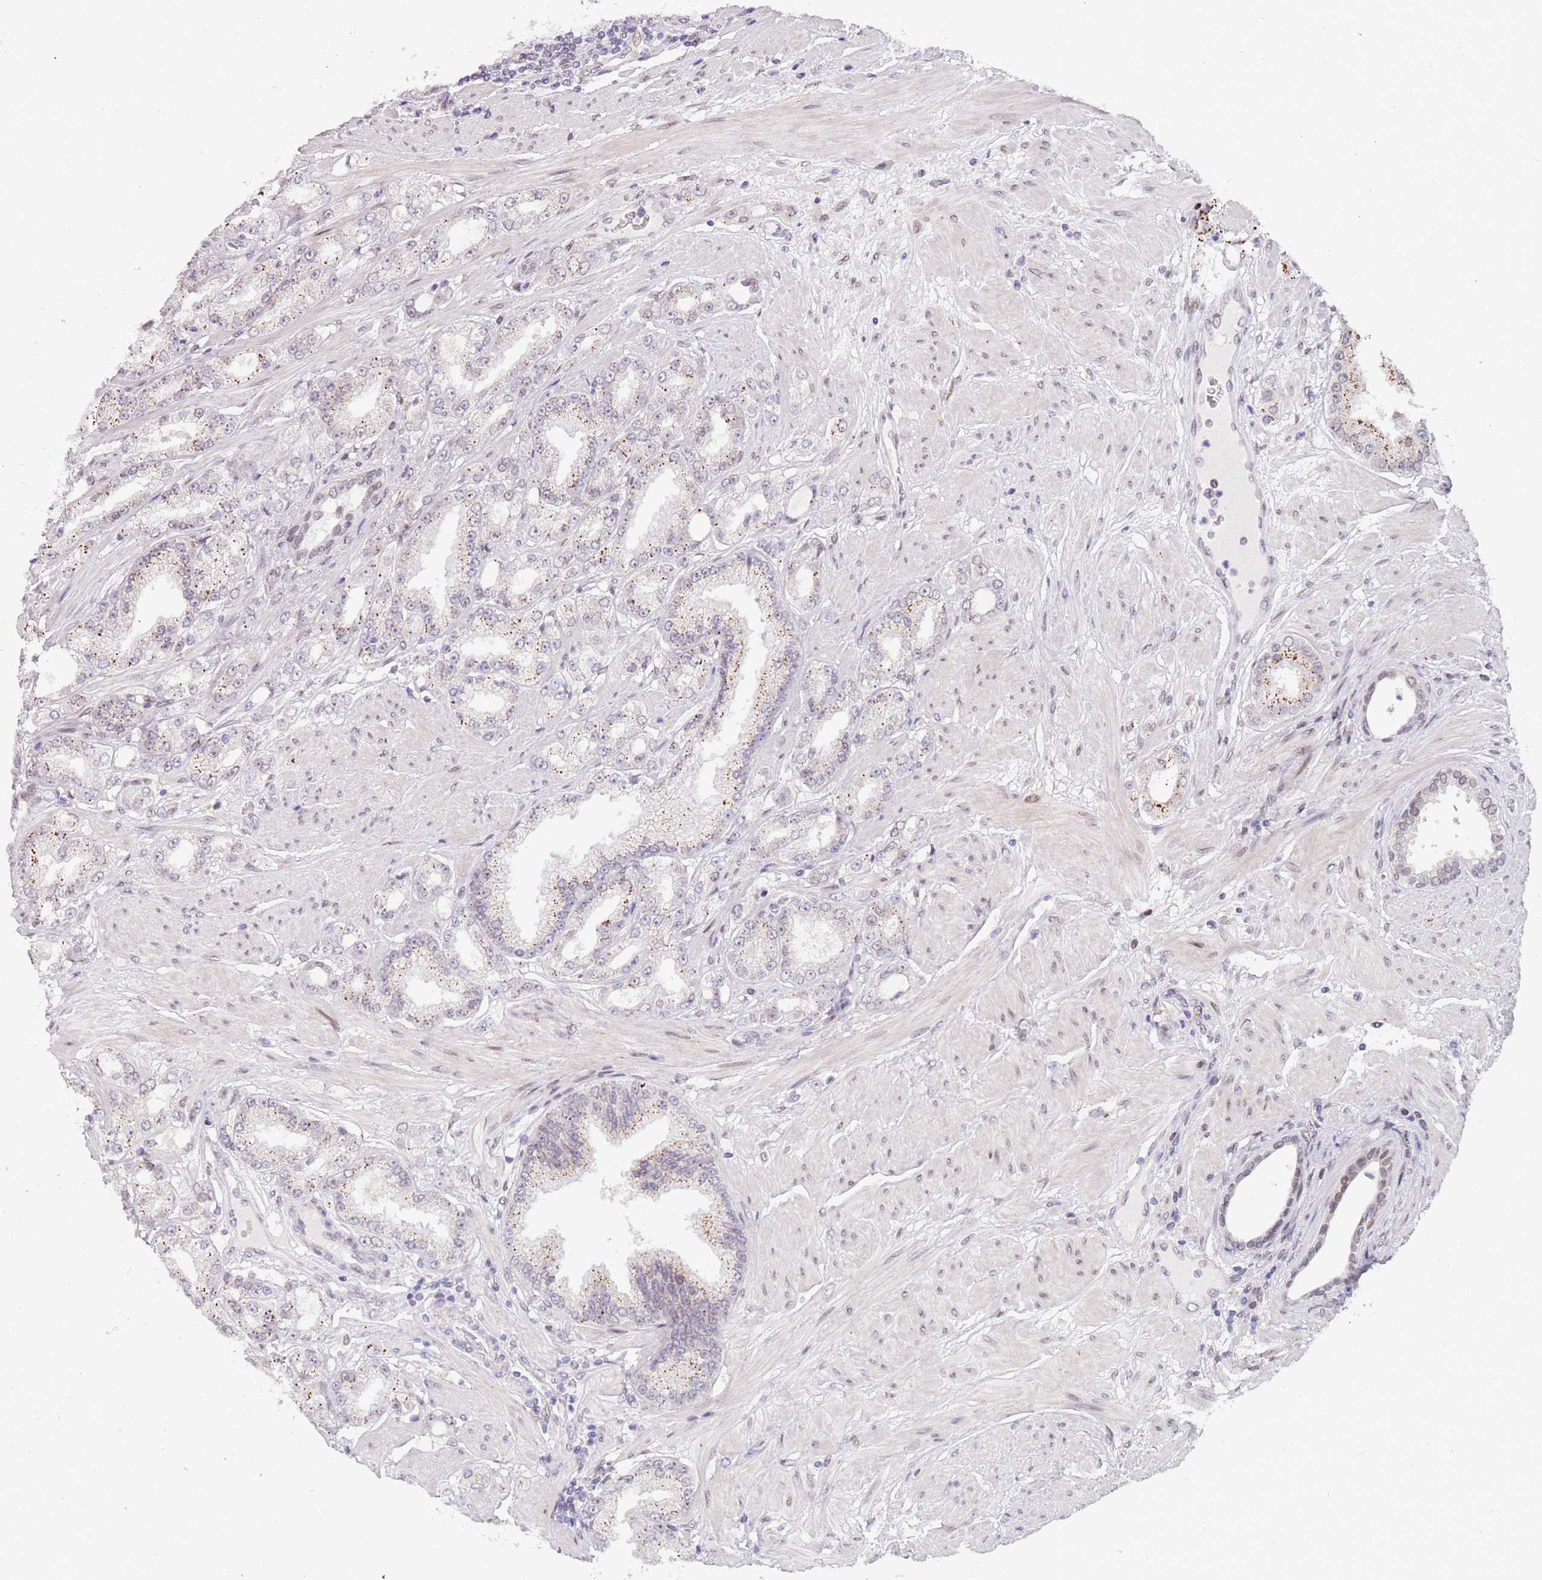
{"staining": {"intensity": "moderate", "quantity": "<25%", "location": "cytoplasmic/membranous"}, "tissue": "prostate cancer", "cell_type": "Tumor cells", "image_type": "cancer", "snomed": [{"axis": "morphology", "description": "Adenocarcinoma, High grade"}, {"axis": "topography", "description": "Prostate"}], "caption": "Prostate cancer tissue shows moderate cytoplasmic/membranous staining in approximately <25% of tumor cells", "gene": "KLHDC2", "patient": {"sex": "male", "age": 68}}